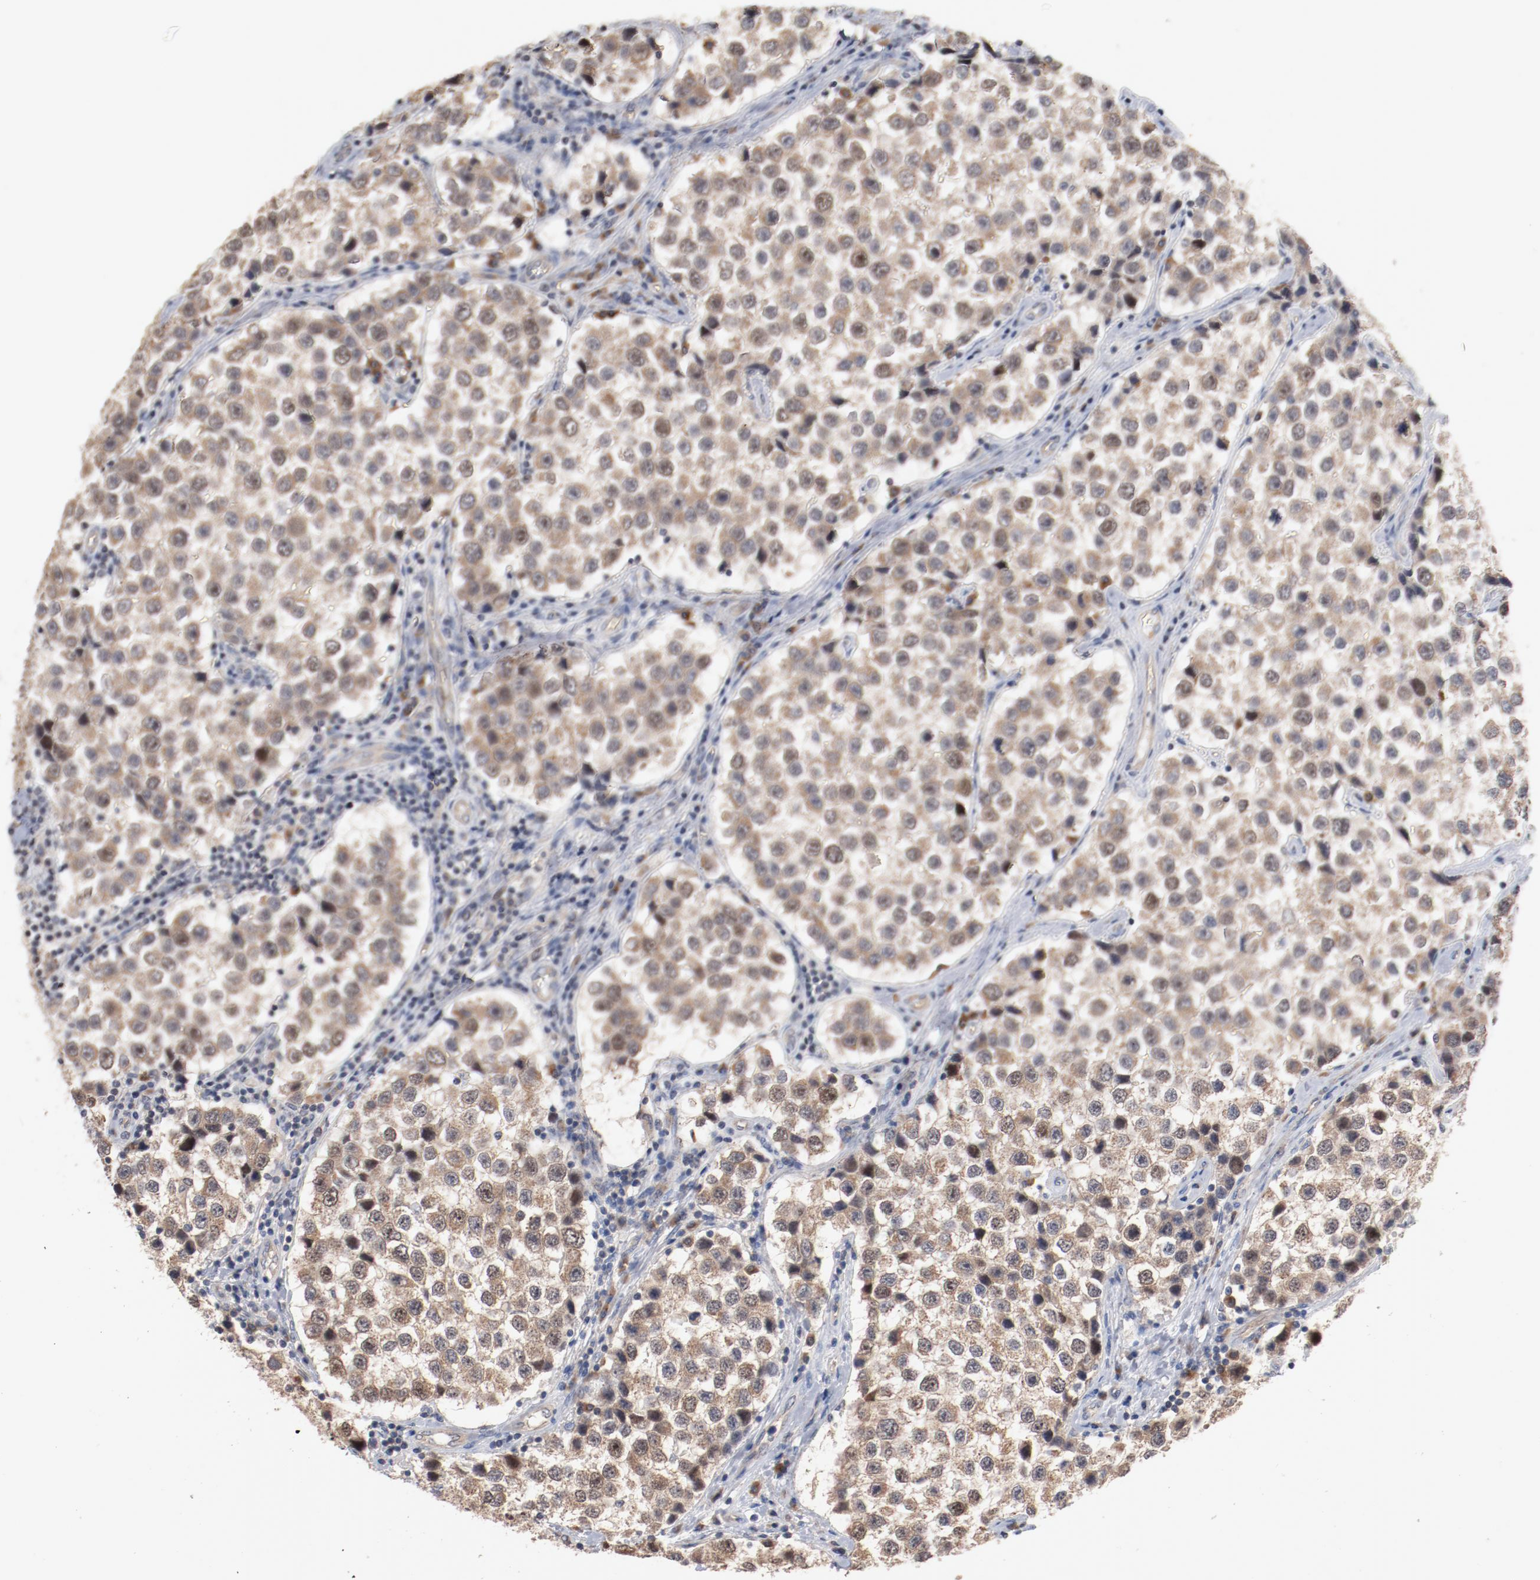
{"staining": {"intensity": "strong", "quantity": ">75%", "location": "cytoplasmic/membranous,nuclear"}, "tissue": "testis cancer", "cell_type": "Tumor cells", "image_type": "cancer", "snomed": [{"axis": "morphology", "description": "Seminoma, NOS"}, {"axis": "topography", "description": "Testis"}], "caption": "A high amount of strong cytoplasmic/membranous and nuclear staining is identified in approximately >75% of tumor cells in testis seminoma tissue. The protein is stained brown, and the nuclei are stained in blue (DAB (3,3'-diaminobenzidine) IHC with brightfield microscopy, high magnification).", "gene": "RNASE11", "patient": {"sex": "male", "age": 39}}